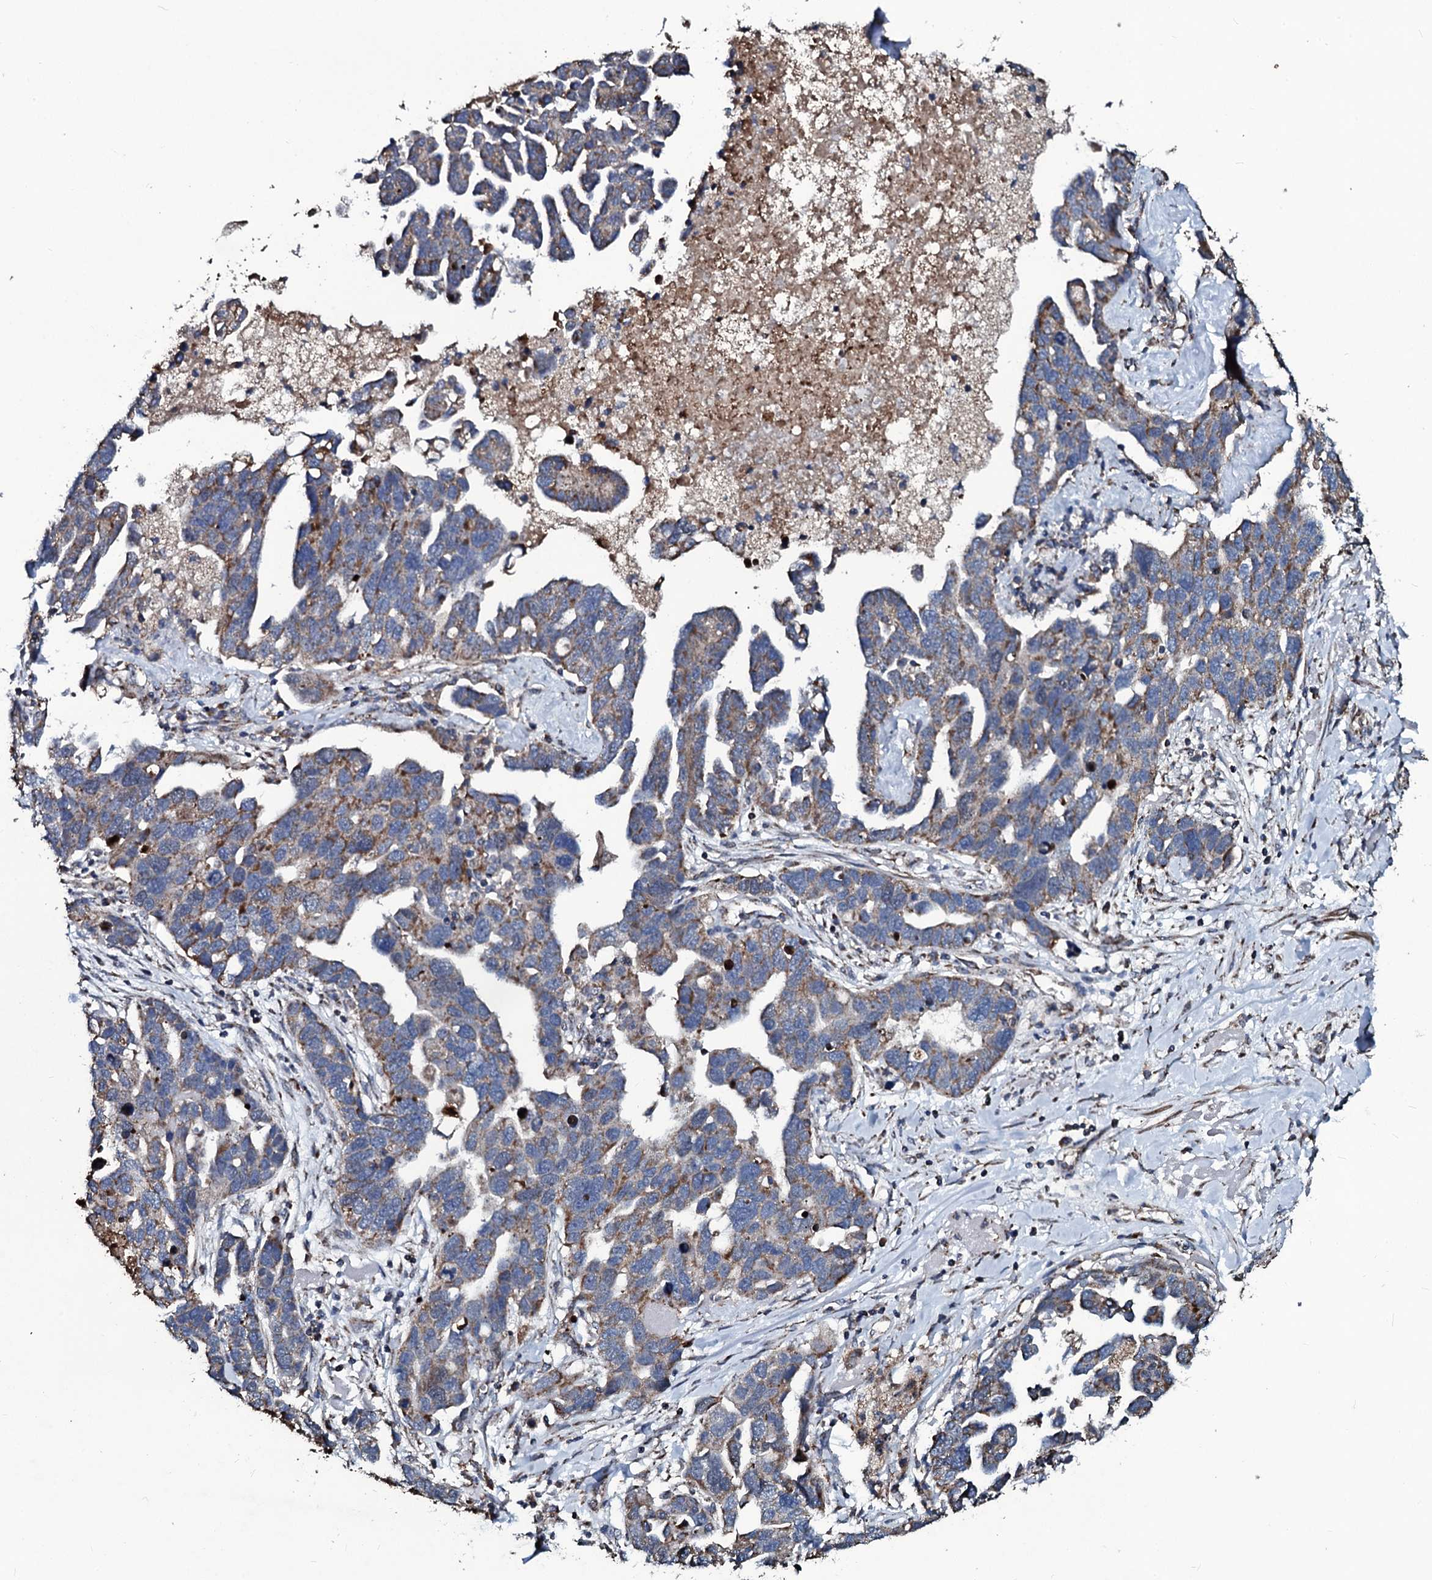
{"staining": {"intensity": "moderate", "quantity": "25%-75%", "location": "cytoplasmic/membranous"}, "tissue": "ovarian cancer", "cell_type": "Tumor cells", "image_type": "cancer", "snomed": [{"axis": "morphology", "description": "Cystadenocarcinoma, serous, NOS"}, {"axis": "topography", "description": "Ovary"}], "caption": "This is a photomicrograph of immunohistochemistry staining of ovarian cancer, which shows moderate expression in the cytoplasmic/membranous of tumor cells.", "gene": "DYNC2I2", "patient": {"sex": "female", "age": 54}}